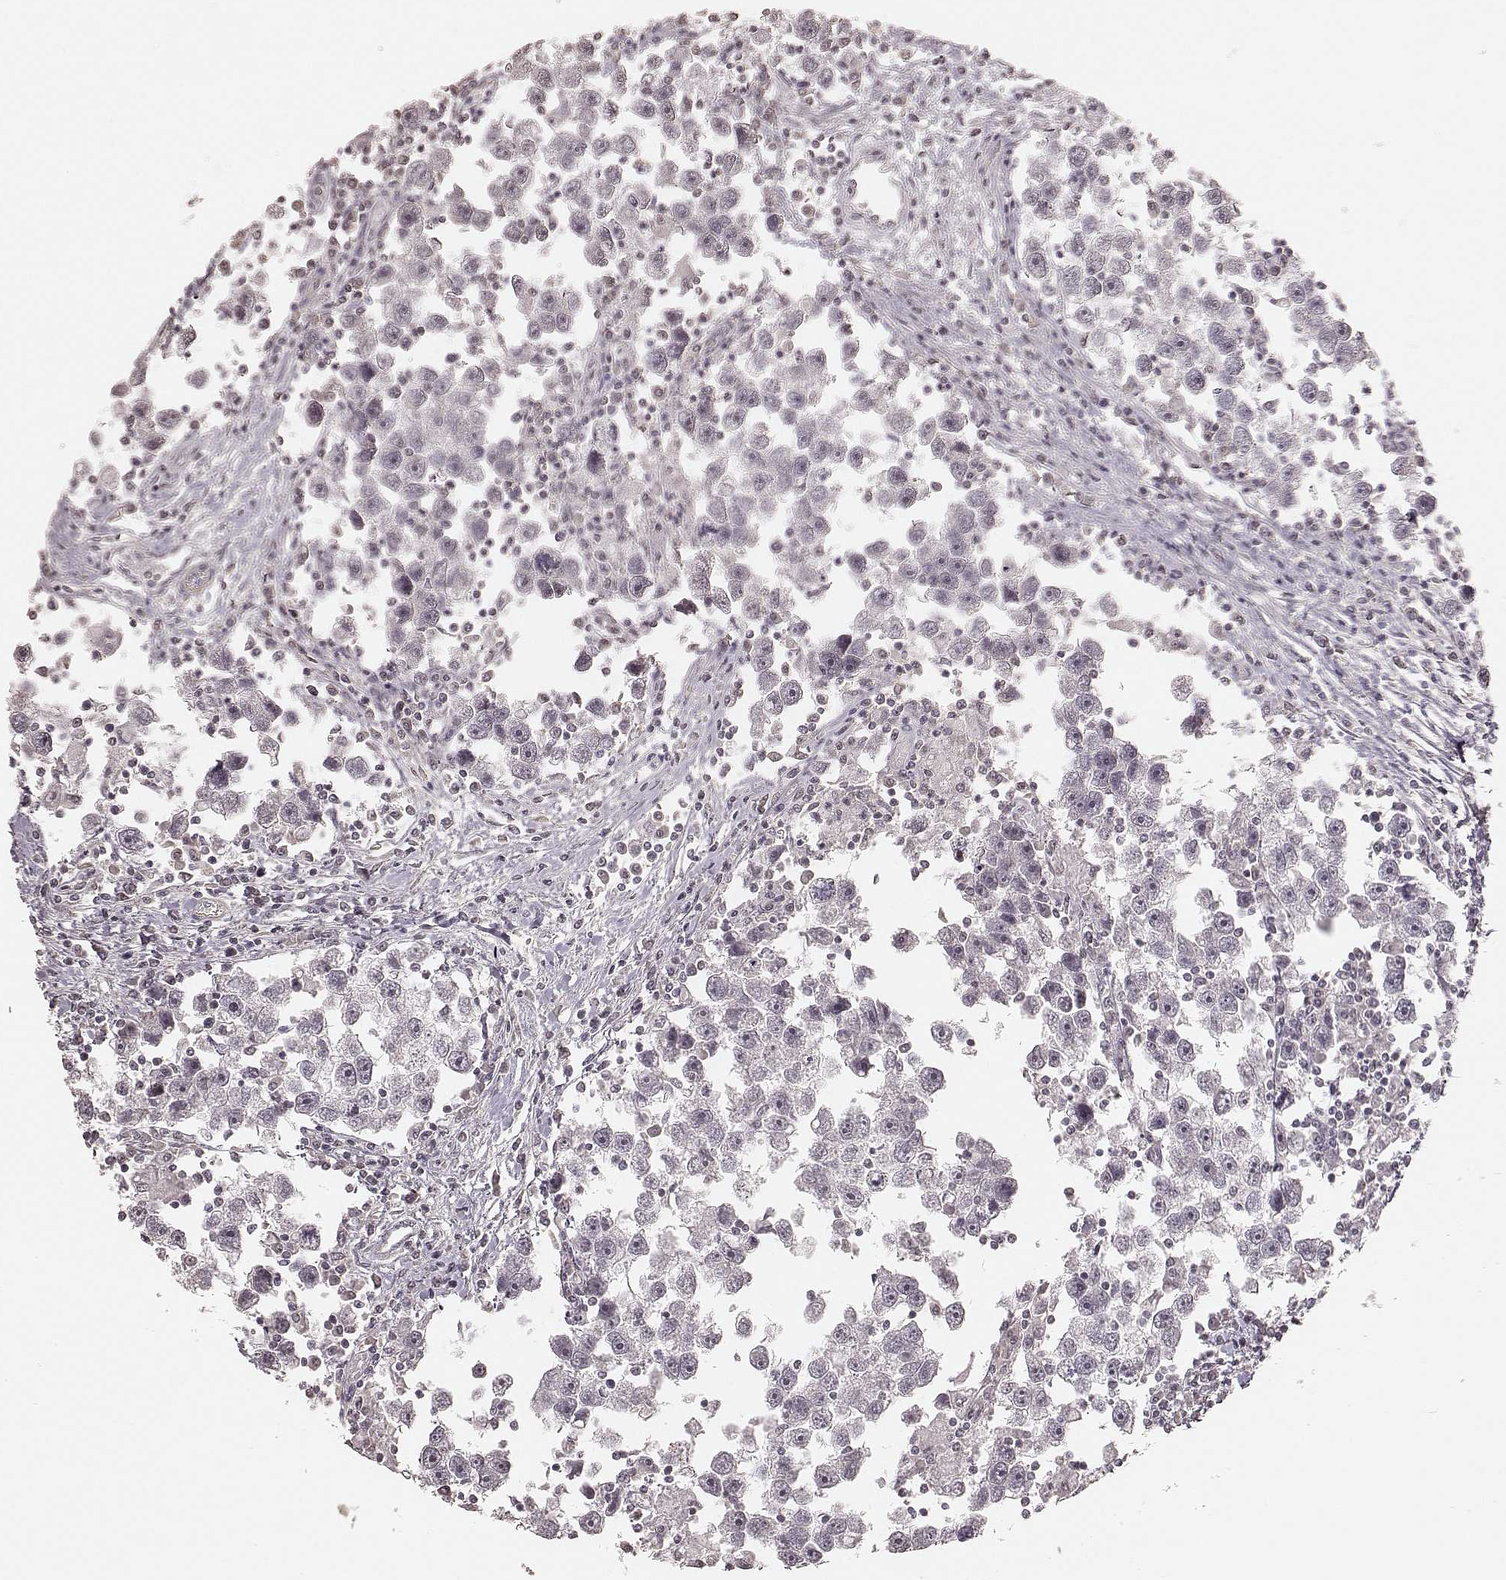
{"staining": {"intensity": "negative", "quantity": "none", "location": "none"}, "tissue": "testis cancer", "cell_type": "Tumor cells", "image_type": "cancer", "snomed": [{"axis": "morphology", "description": "Seminoma, NOS"}, {"axis": "topography", "description": "Testis"}], "caption": "A photomicrograph of human seminoma (testis) is negative for staining in tumor cells.", "gene": "LY6K", "patient": {"sex": "male", "age": 30}}